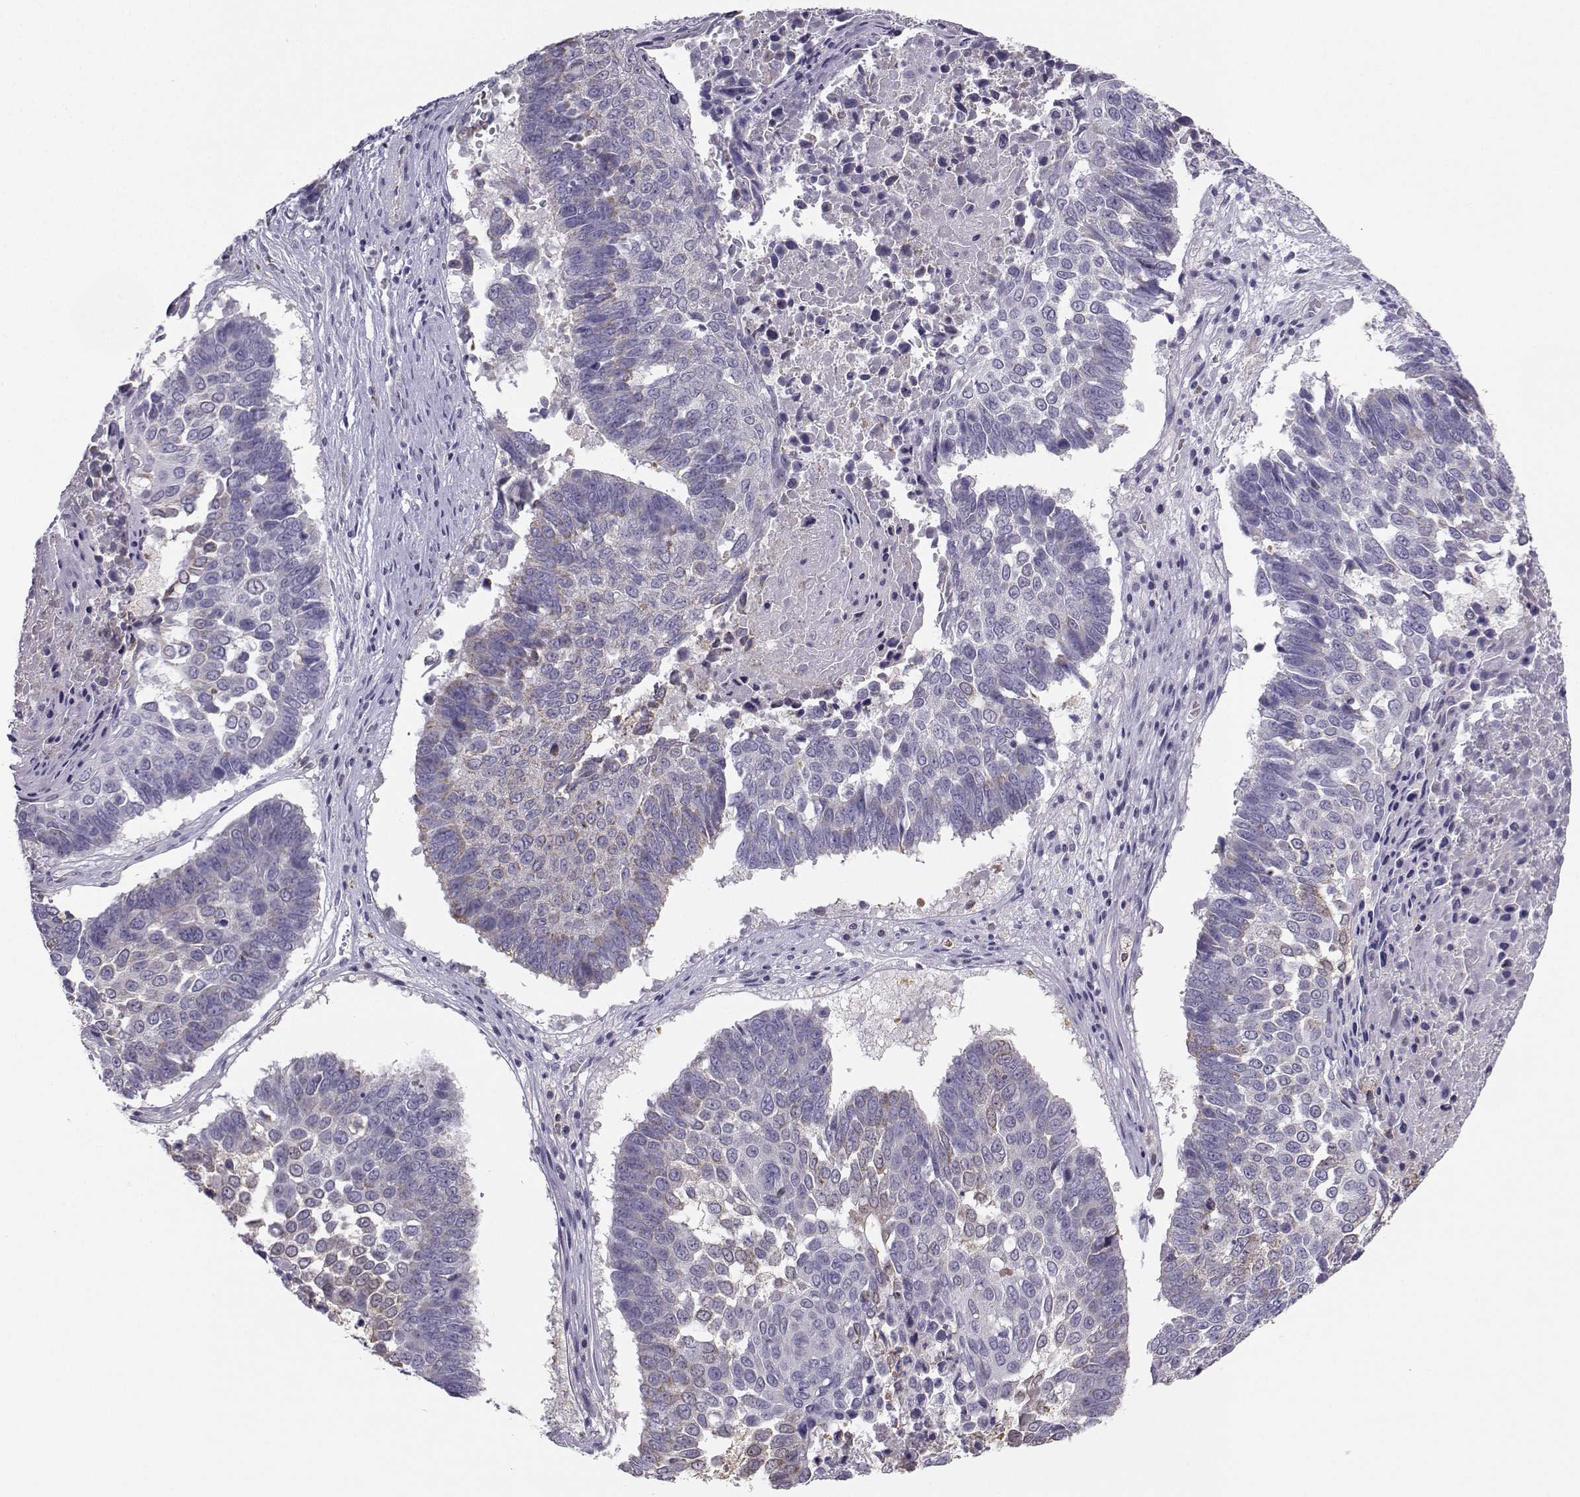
{"staining": {"intensity": "negative", "quantity": "none", "location": "none"}, "tissue": "lung cancer", "cell_type": "Tumor cells", "image_type": "cancer", "snomed": [{"axis": "morphology", "description": "Squamous cell carcinoma, NOS"}, {"axis": "topography", "description": "Lung"}], "caption": "Immunohistochemistry of human squamous cell carcinoma (lung) reveals no staining in tumor cells.", "gene": "DCLK3", "patient": {"sex": "male", "age": 73}}